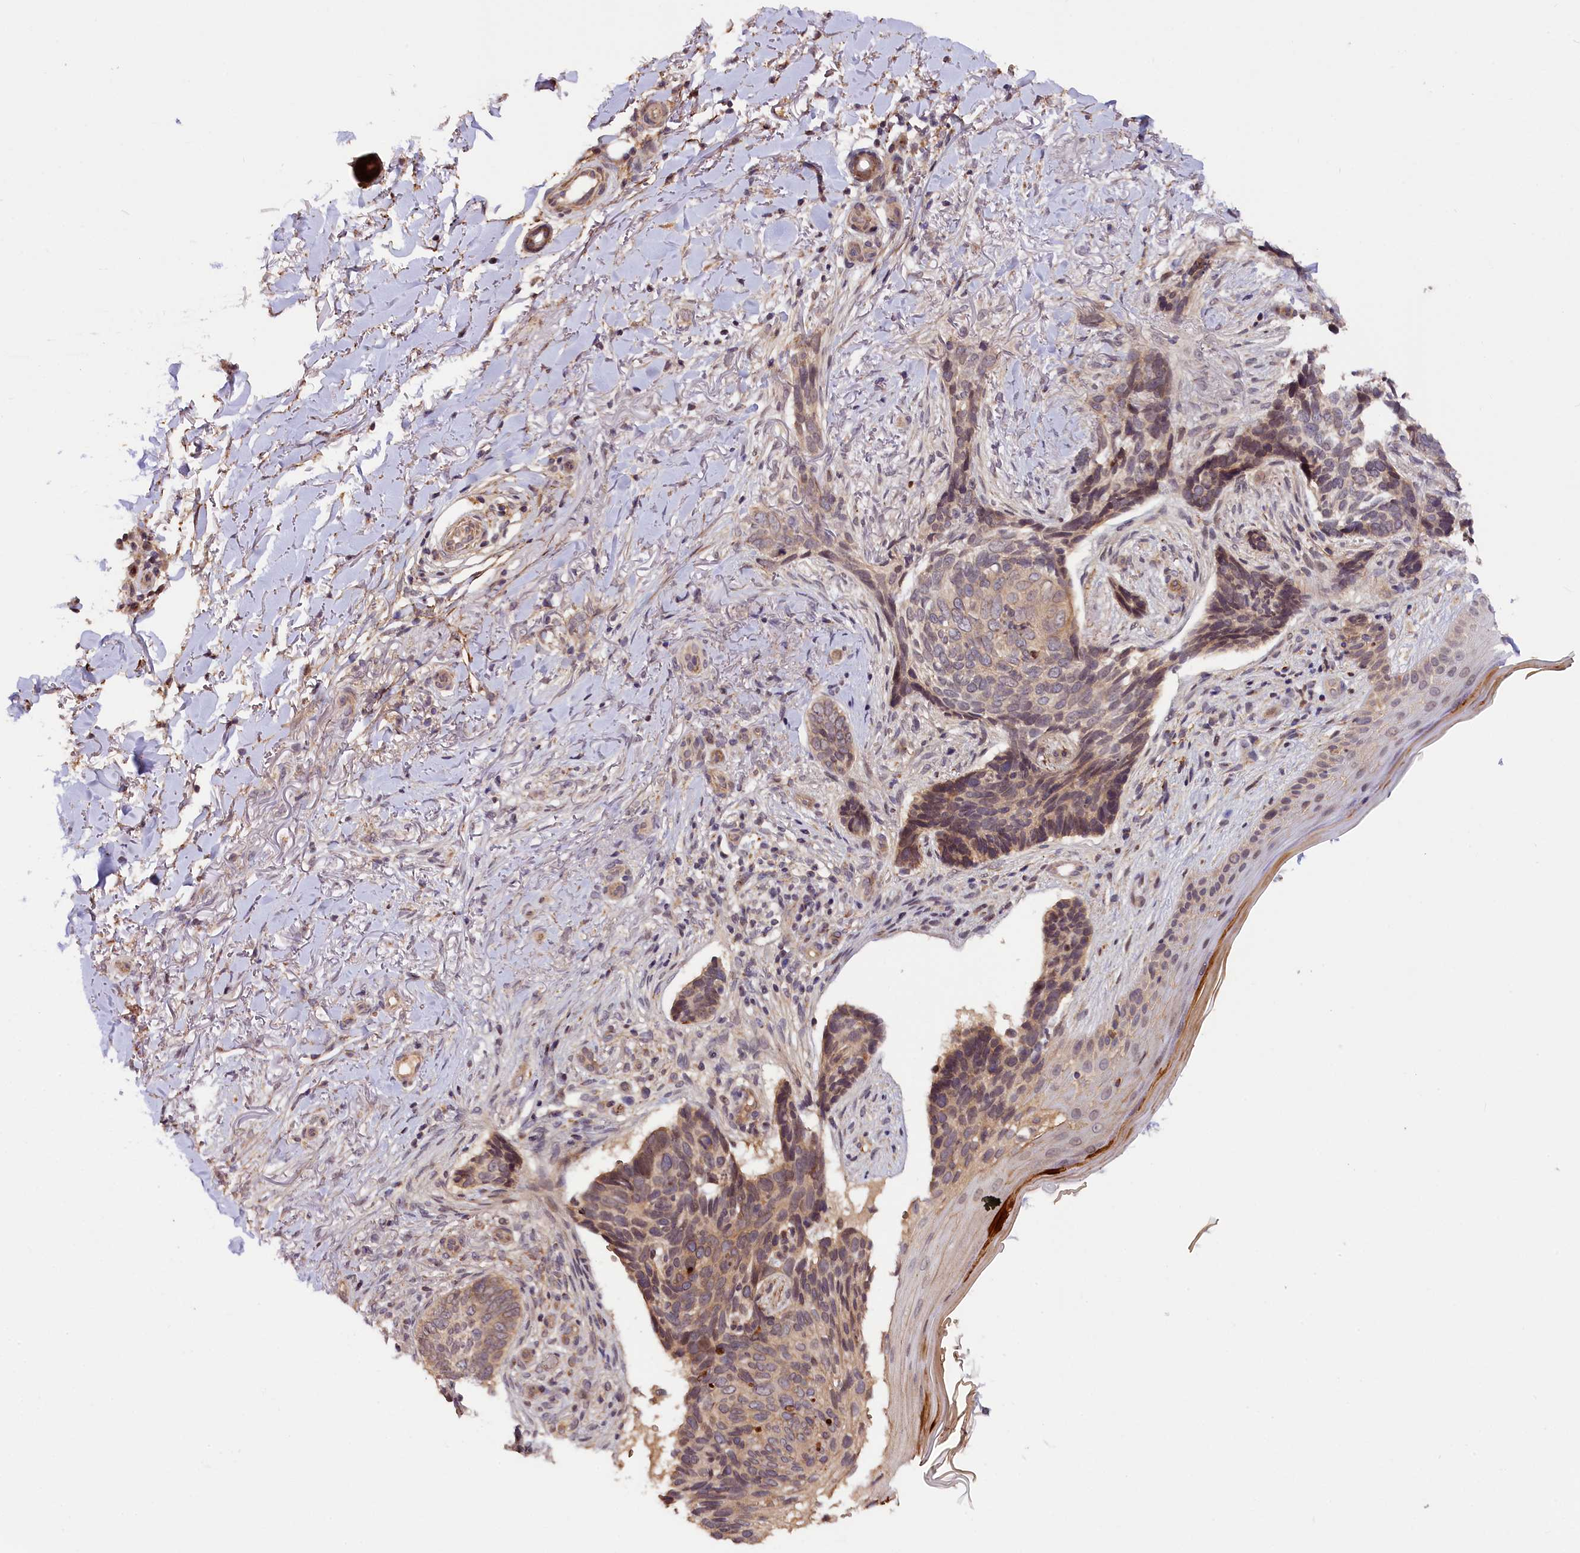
{"staining": {"intensity": "moderate", "quantity": "25%-75%", "location": "cytoplasmic/membranous"}, "tissue": "skin cancer", "cell_type": "Tumor cells", "image_type": "cancer", "snomed": [{"axis": "morphology", "description": "Normal tissue, NOS"}, {"axis": "morphology", "description": "Basal cell carcinoma"}, {"axis": "topography", "description": "Skin"}], "caption": "Basal cell carcinoma (skin) stained for a protein (brown) demonstrates moderate cytoplasmic/membranous positive positivity in approximately 25%-75% of tumor cells.", "gene": "ZNF480", "patient": {"sex": "female", "age": 67}}